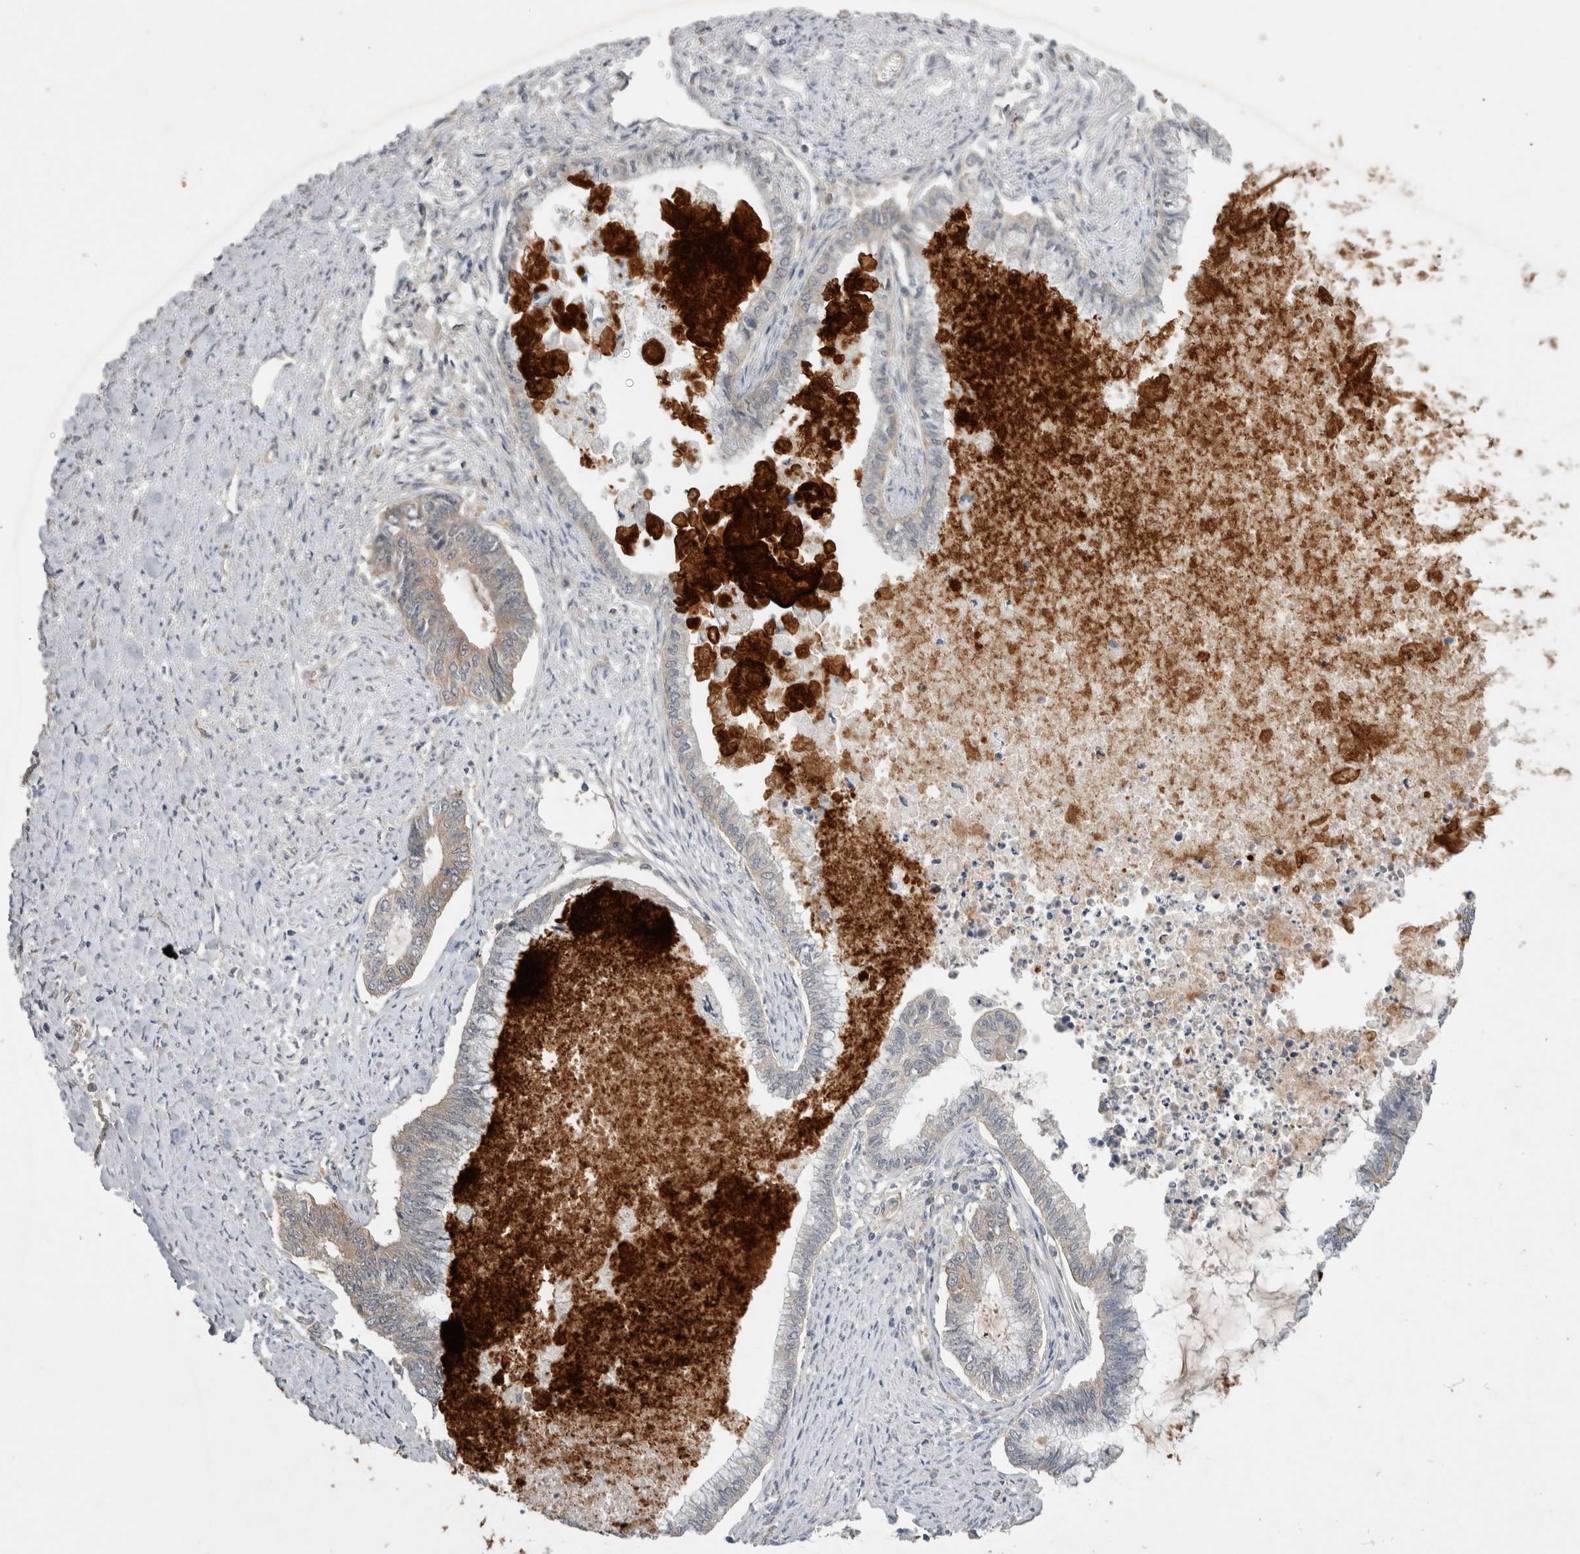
{"staining": {"intensity": "weak", "quantity": "<25%", "location": "cytoplasmic/membranous"}, "tissue": "endometrial cancer", "cell_type": "Tumor cells", "image_type": "cancer", "snomed": [{"axis": "morphology", "description": "Adenocarcinoma, NOS"}, {"axis": "topography", "description": "Endometrium"}], "caption": "The micrograph exhibits no staining of tumor cells in endometrial adenocarcinoma.", "gene": "CERS3", "patient": {"sex": "female", "age": 86}}